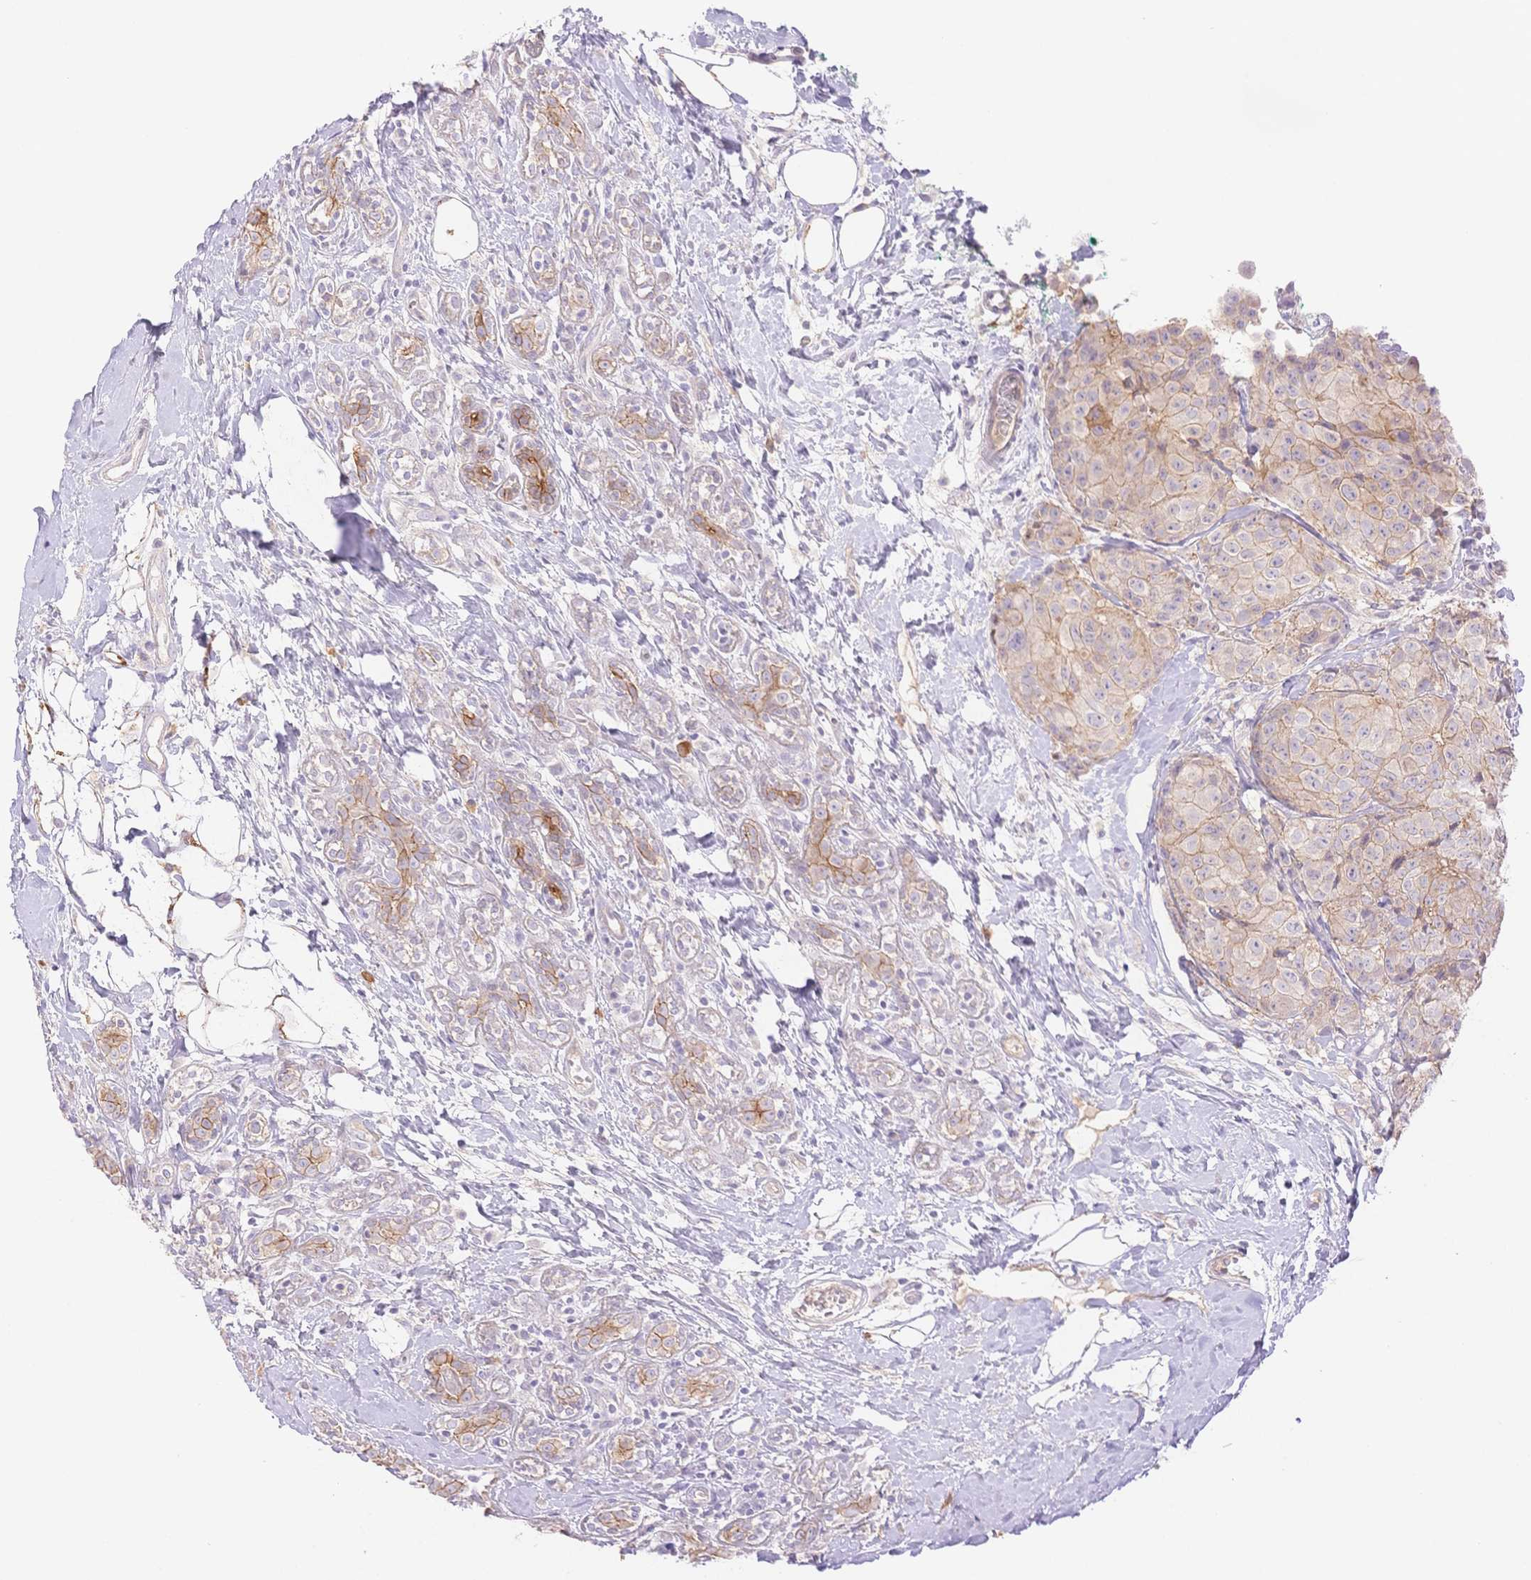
{"staining": {"intensity": "weak", "quantity": "25%-75%", "location": "cytoplasmic/membranous"}, "tissue": "breast cancer", "cell_type": "Tumor cells", "image_type": "cancer", "snomed": [{"axis": "morphology", "description": "Duct carcinoma"}, {"axis": "topography", "description": "Breast"}], "caption": "Immunohistochemical staining of breast cancer demonstrates low levels of weak cytoplasmic/membranous protein positivity in about 25%-75% of tumor cells.", "gene": "WDR54", "patient": {"sex": "female", "age": 43}}